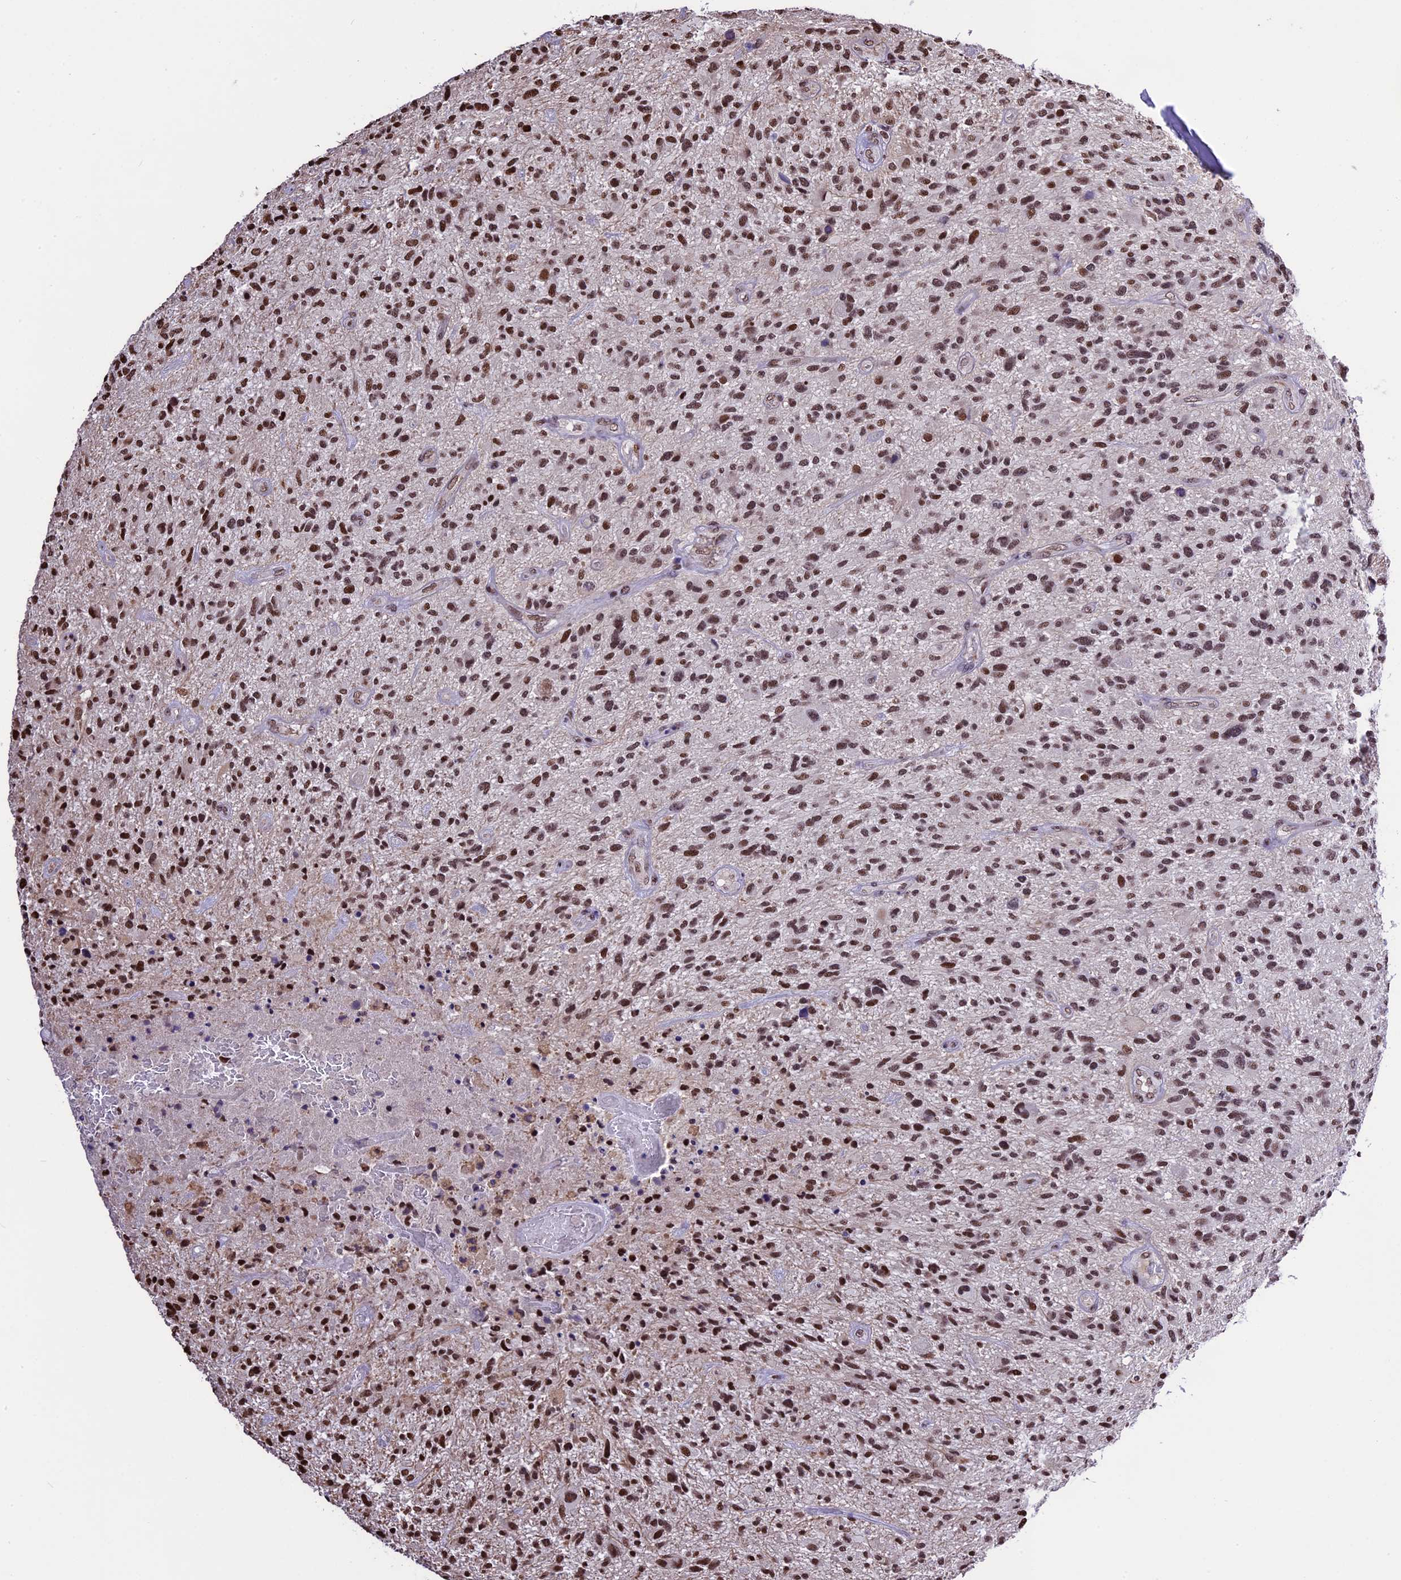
{"staining": {"intensity": "moderate", "quantity": ">75%", "location": "nuclear"}, "tissue": "glioma", "cell_type": "Tumor cells", "image_type": "cancer", "snomed": [{"axis": "morphology", "description": "Glioma, malignant, High grade"}, {"axis": "topography", "description": "Brain"}], "caption": "This is a micrograph of IHC staining of malignant high-grade glioma, which shows moderate positivity in the nuclear of tumor cells.", "gene": "POLR3E", "patient": {"sex": "male", "age": 47}}